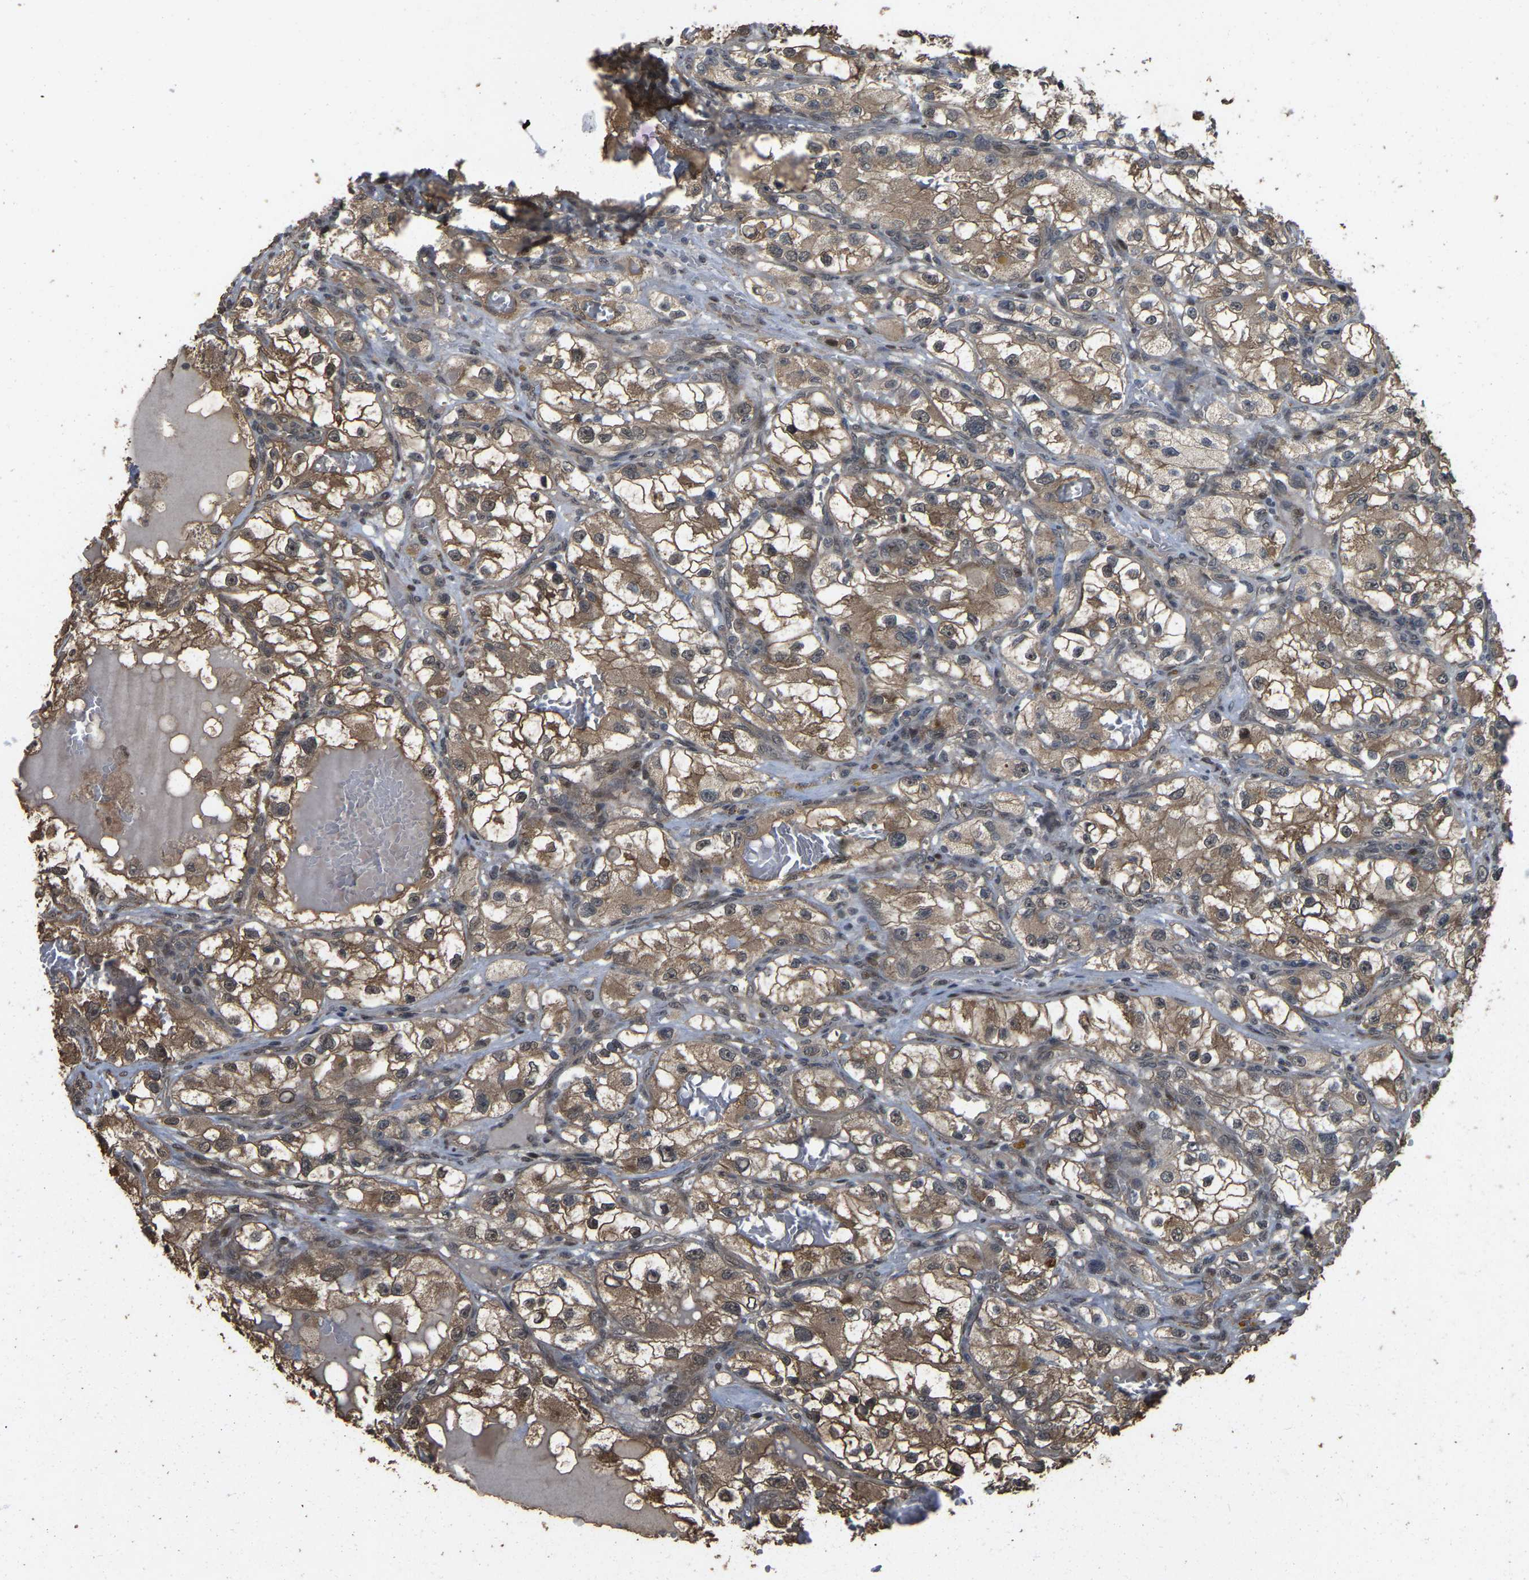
{"staining": {"intensity": "moderate", "quantity": ">75%", "location": "cytoplasmic/membranous"}, "tissue": "renal cancer", "cell_type": "Tumor cells", "image_type": "cancer", "snomed": [{"axis": "morphology", "description": "Adenocarcinoma, NOS"}, {"axis": "topography", "description": "Kidney"}], "caption": "Renal adenocarcinoma was stained to show a protein in brown. There is medium levels of moderate cytoplasmic/membranous positivity in approximately >75% of tumor cells.", "gene": "ARHGAP23", "patient": {"sex": "female", "age": 57}}